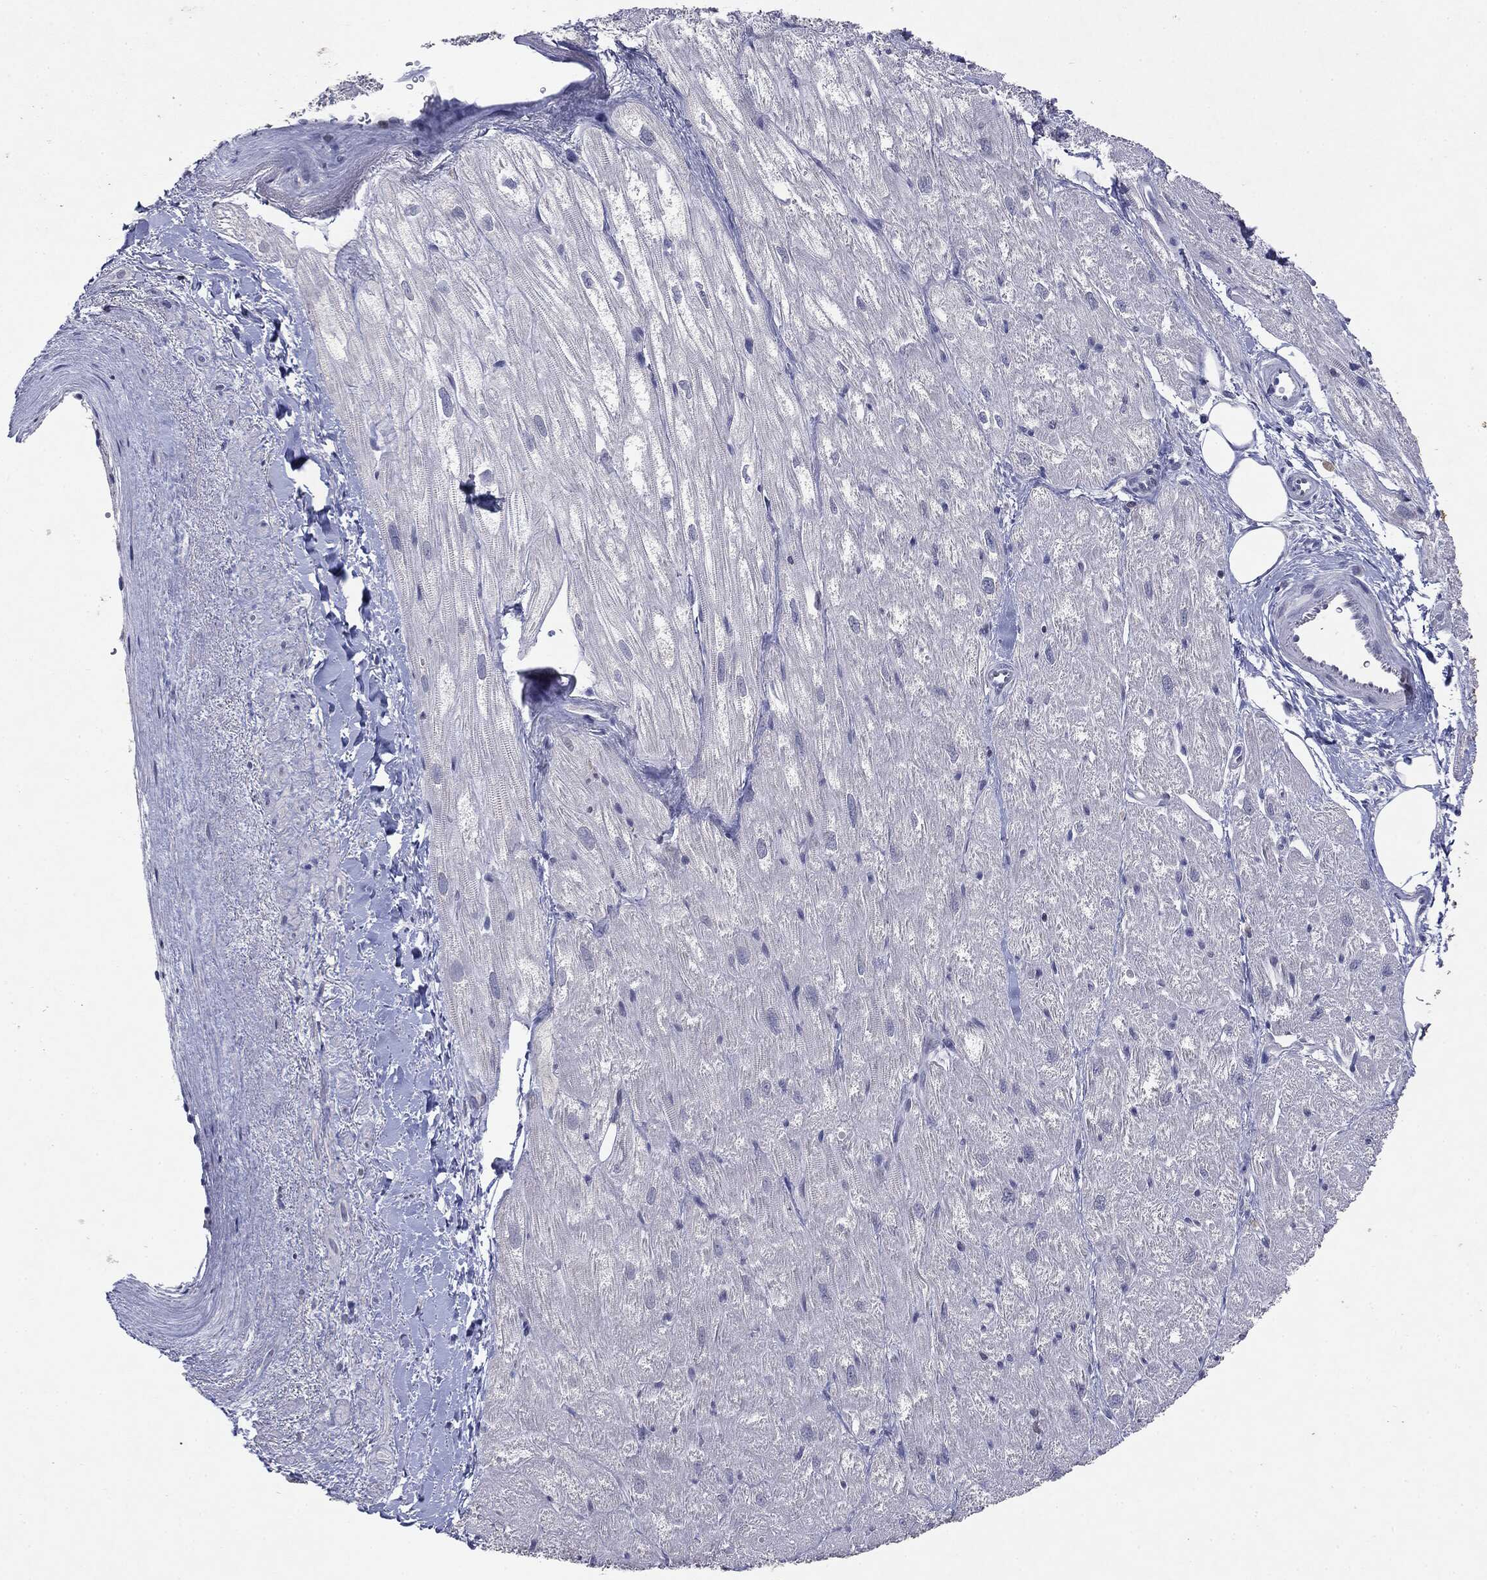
{"staining": {"intensity": "negative", "quantity": "none", "location": "none"}, "tissue": "heart muscle", "cell_type": "Cardiomyocytes", "image_type": "normal", "snomed": [{"axis": "morphology", "description": "Normal tissue, NOS"}, {"axis": "topography", "description": "Heart"}], "caption": "High power microscopy image of an immunohistochemistry micrograph of benign heart muscle, revealing no significant positivity in cardiomyocytes.", "gene": "KIF2C", "patient": {"sex": "male", "age": 62}}